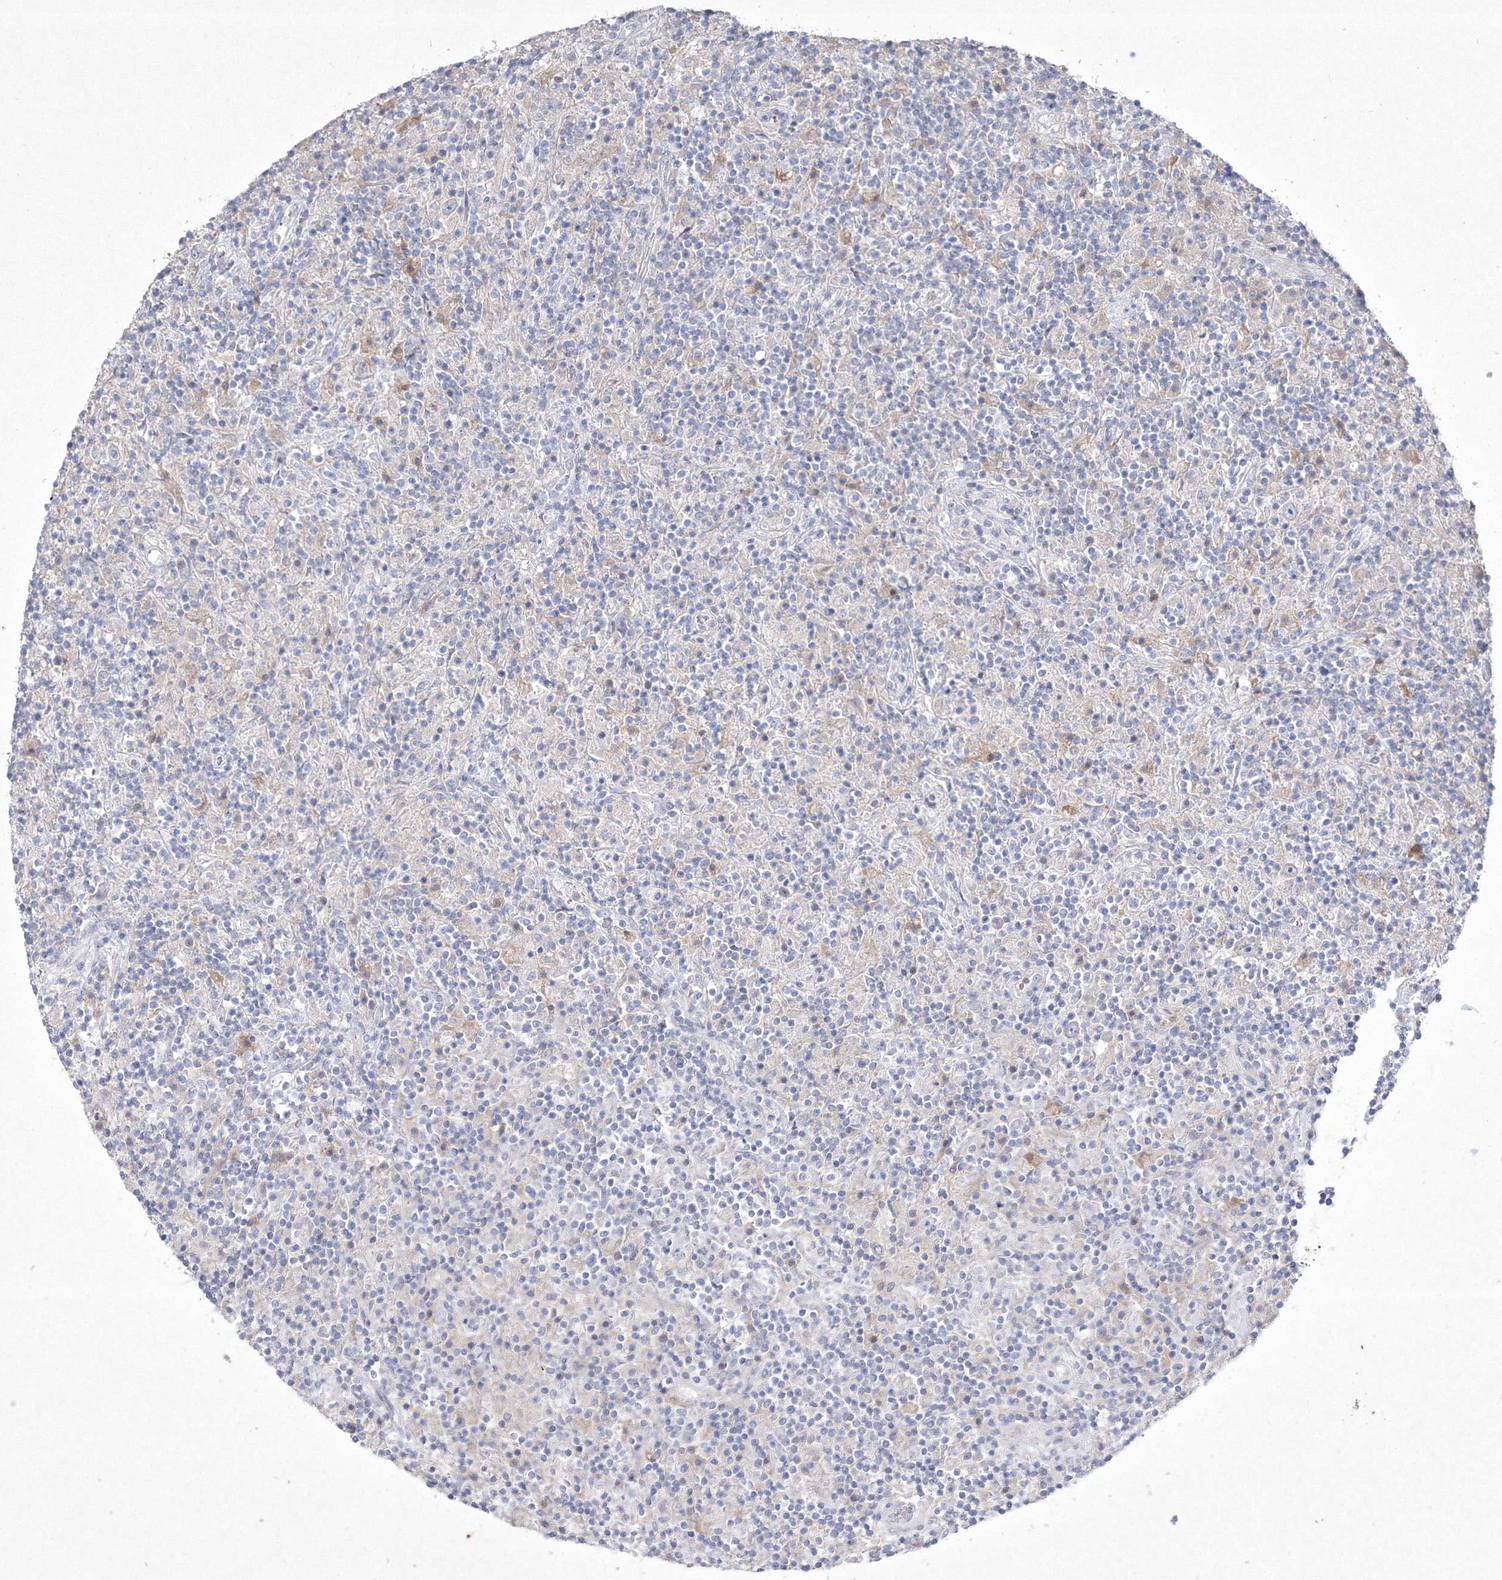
{"staining": {"intensity": "negative", "quantity": "none", "location": "none"}, "tissue": "lymphoma", "cell_type": "Tumor cells", "image_type": "cancer", "snomed": [{"axis": "morphology", "description": "Hodgkin's disease, NOS"}, {"axis": "topography", "description": "Lymph node"}], "caption": "Protein analysis of Hodgkin's disease displays no significant positivity in tumor cells.", "gene": "CXXC4", "patient": {"sex": "male", "age": 70}}